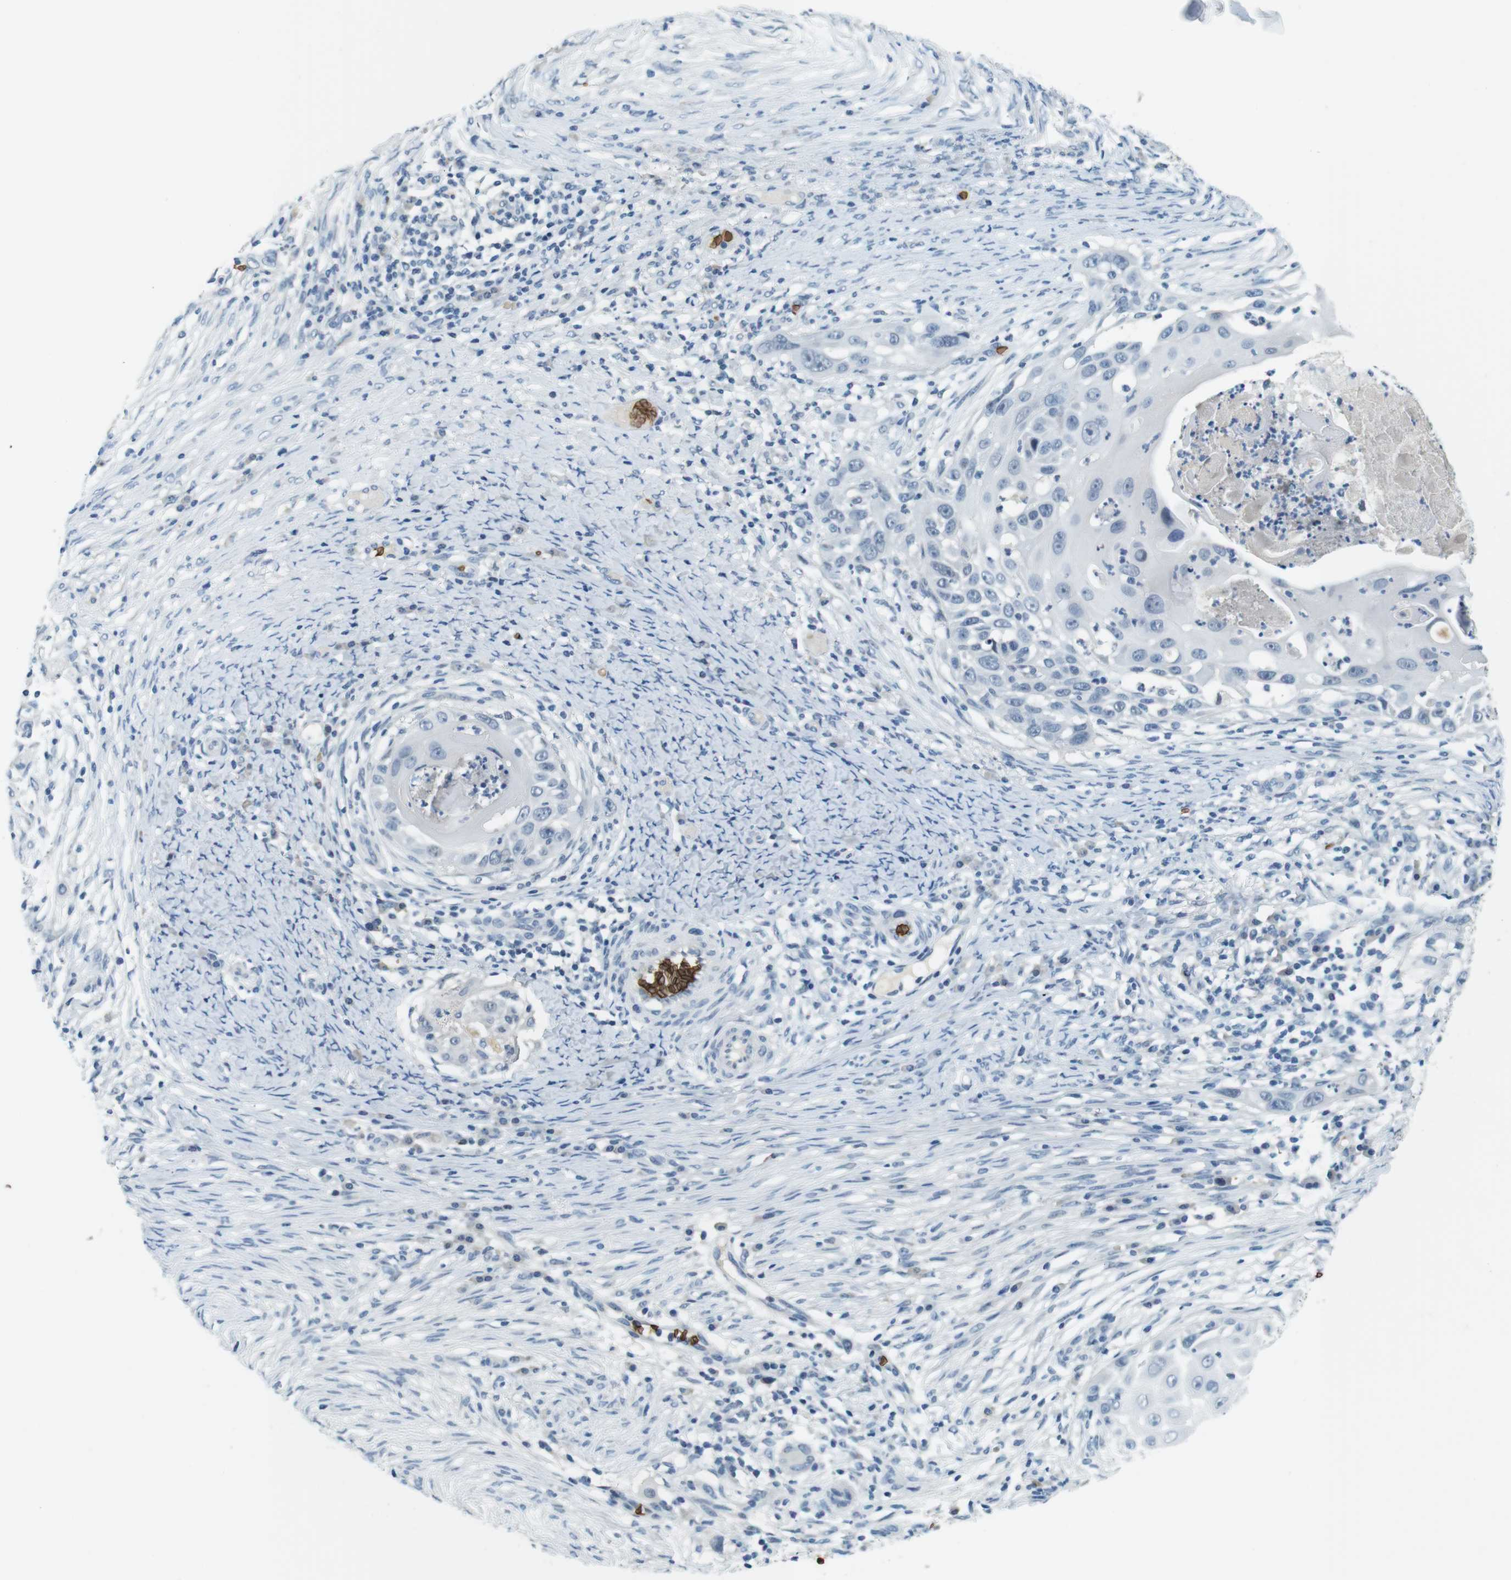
{"staining": {"intensity": "negative", "quantity": "none", "location": "none"}, "tissue": "skin cancer", "cell_type": "Tumor cells", "image_type": "cancer", "snomed": [{"axis": "morphology", "description": "Squamous cell carcinoma, NOS"}, {"axis": "topography", "description": "Skin"}], "caption": "This is a photomicrograph of IHC staining of squamous cell carcinoma (skin), which shows no staining in tumor cells.", "gene": "SLC4A1", "patient": {"sex": "female", "age": 44}}